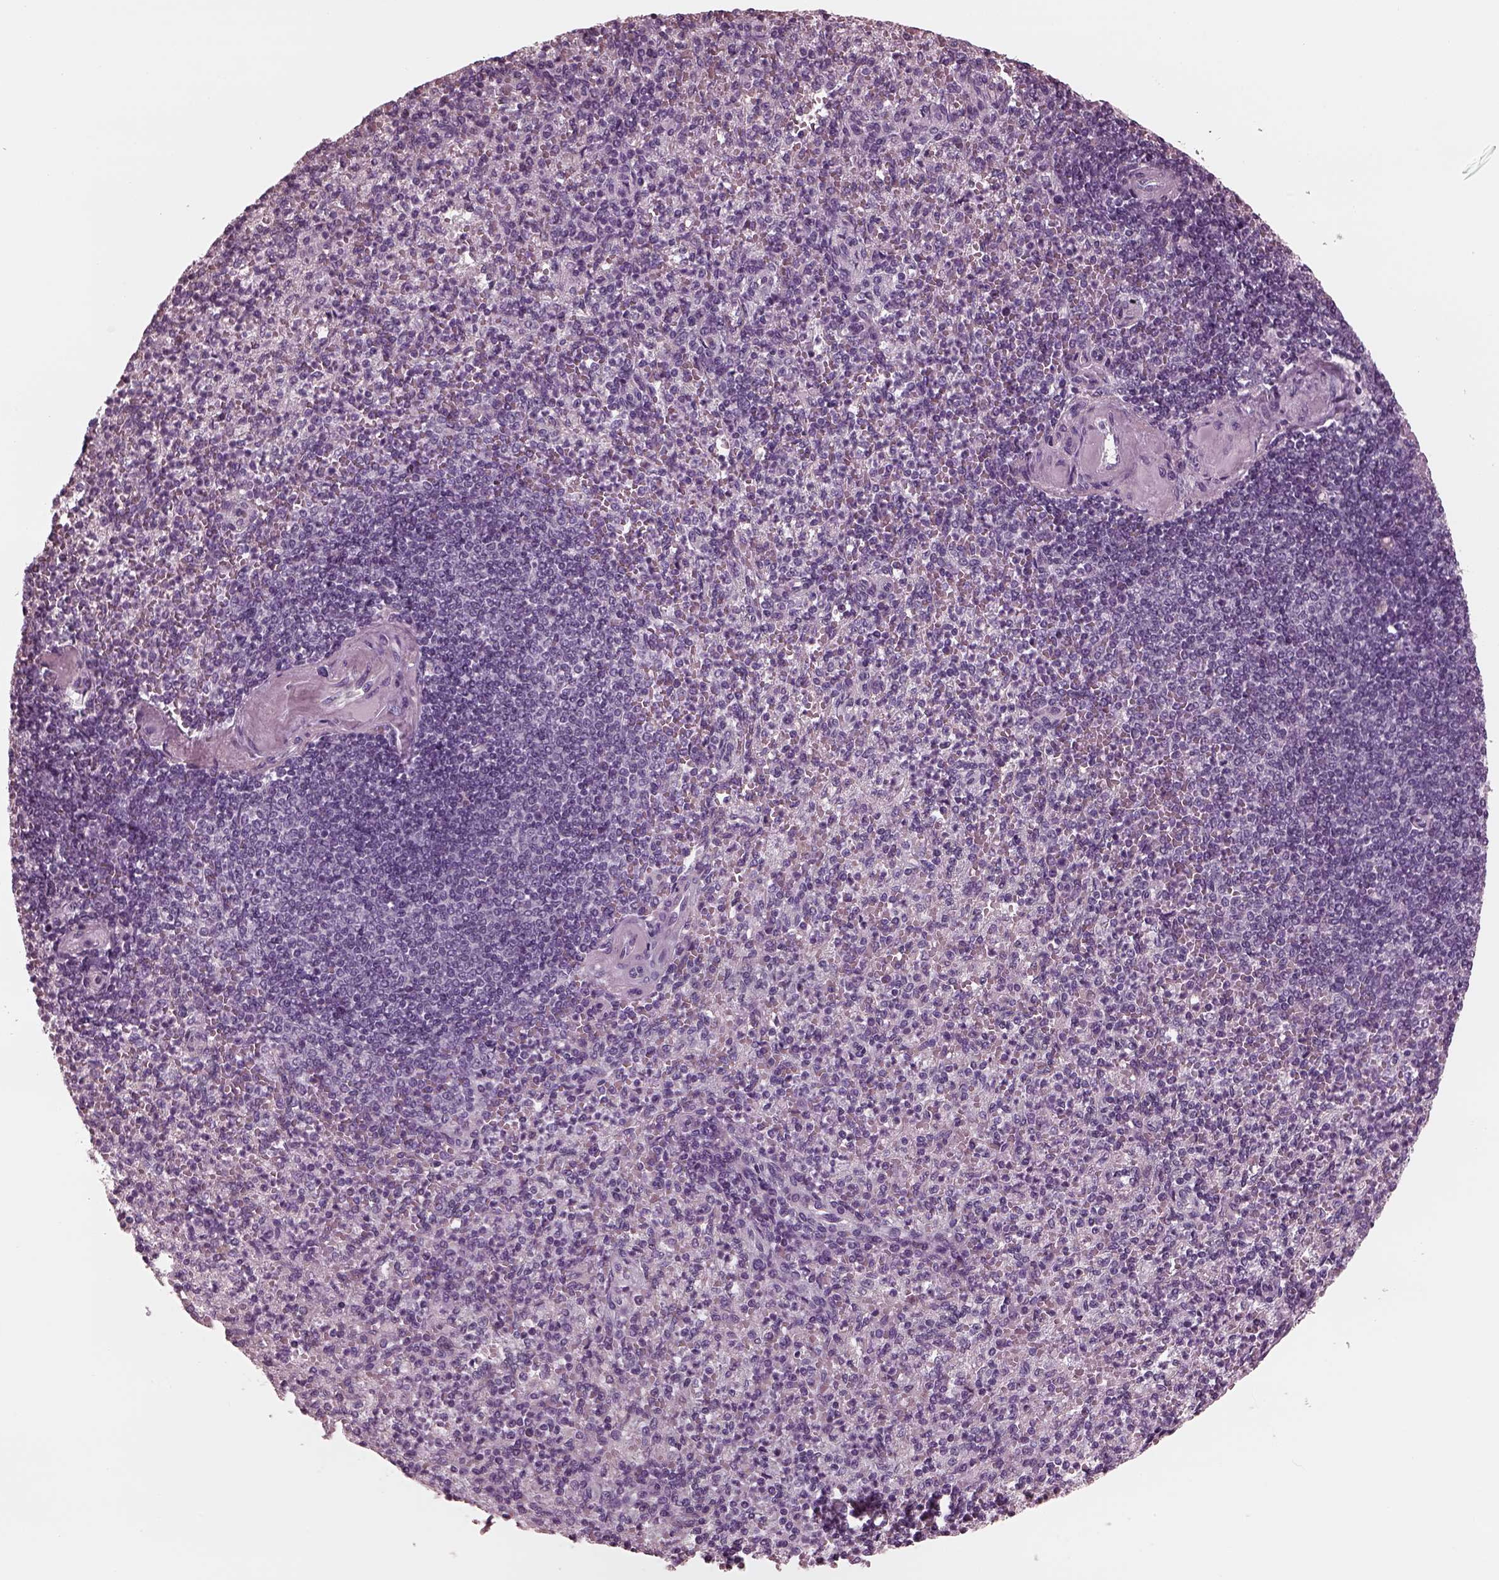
{"staining": {"intensity": "negative", "quantity": "none", "location": "none"}, "tissue": "spleen", "cell_type": "Cells in red pulp", "image_type": "normal", "snomed": [{"axis": "morphology", "description": "Normal tissue, NOS"}, {"axis": "topography", "description": "Spleen"}], "caption": "DAB immunohistochemical staining of benign spleen reveals no significant expression in cells in red pulp.", "gene": "CGA", "patient": {"sex": "female", "age": 74}}